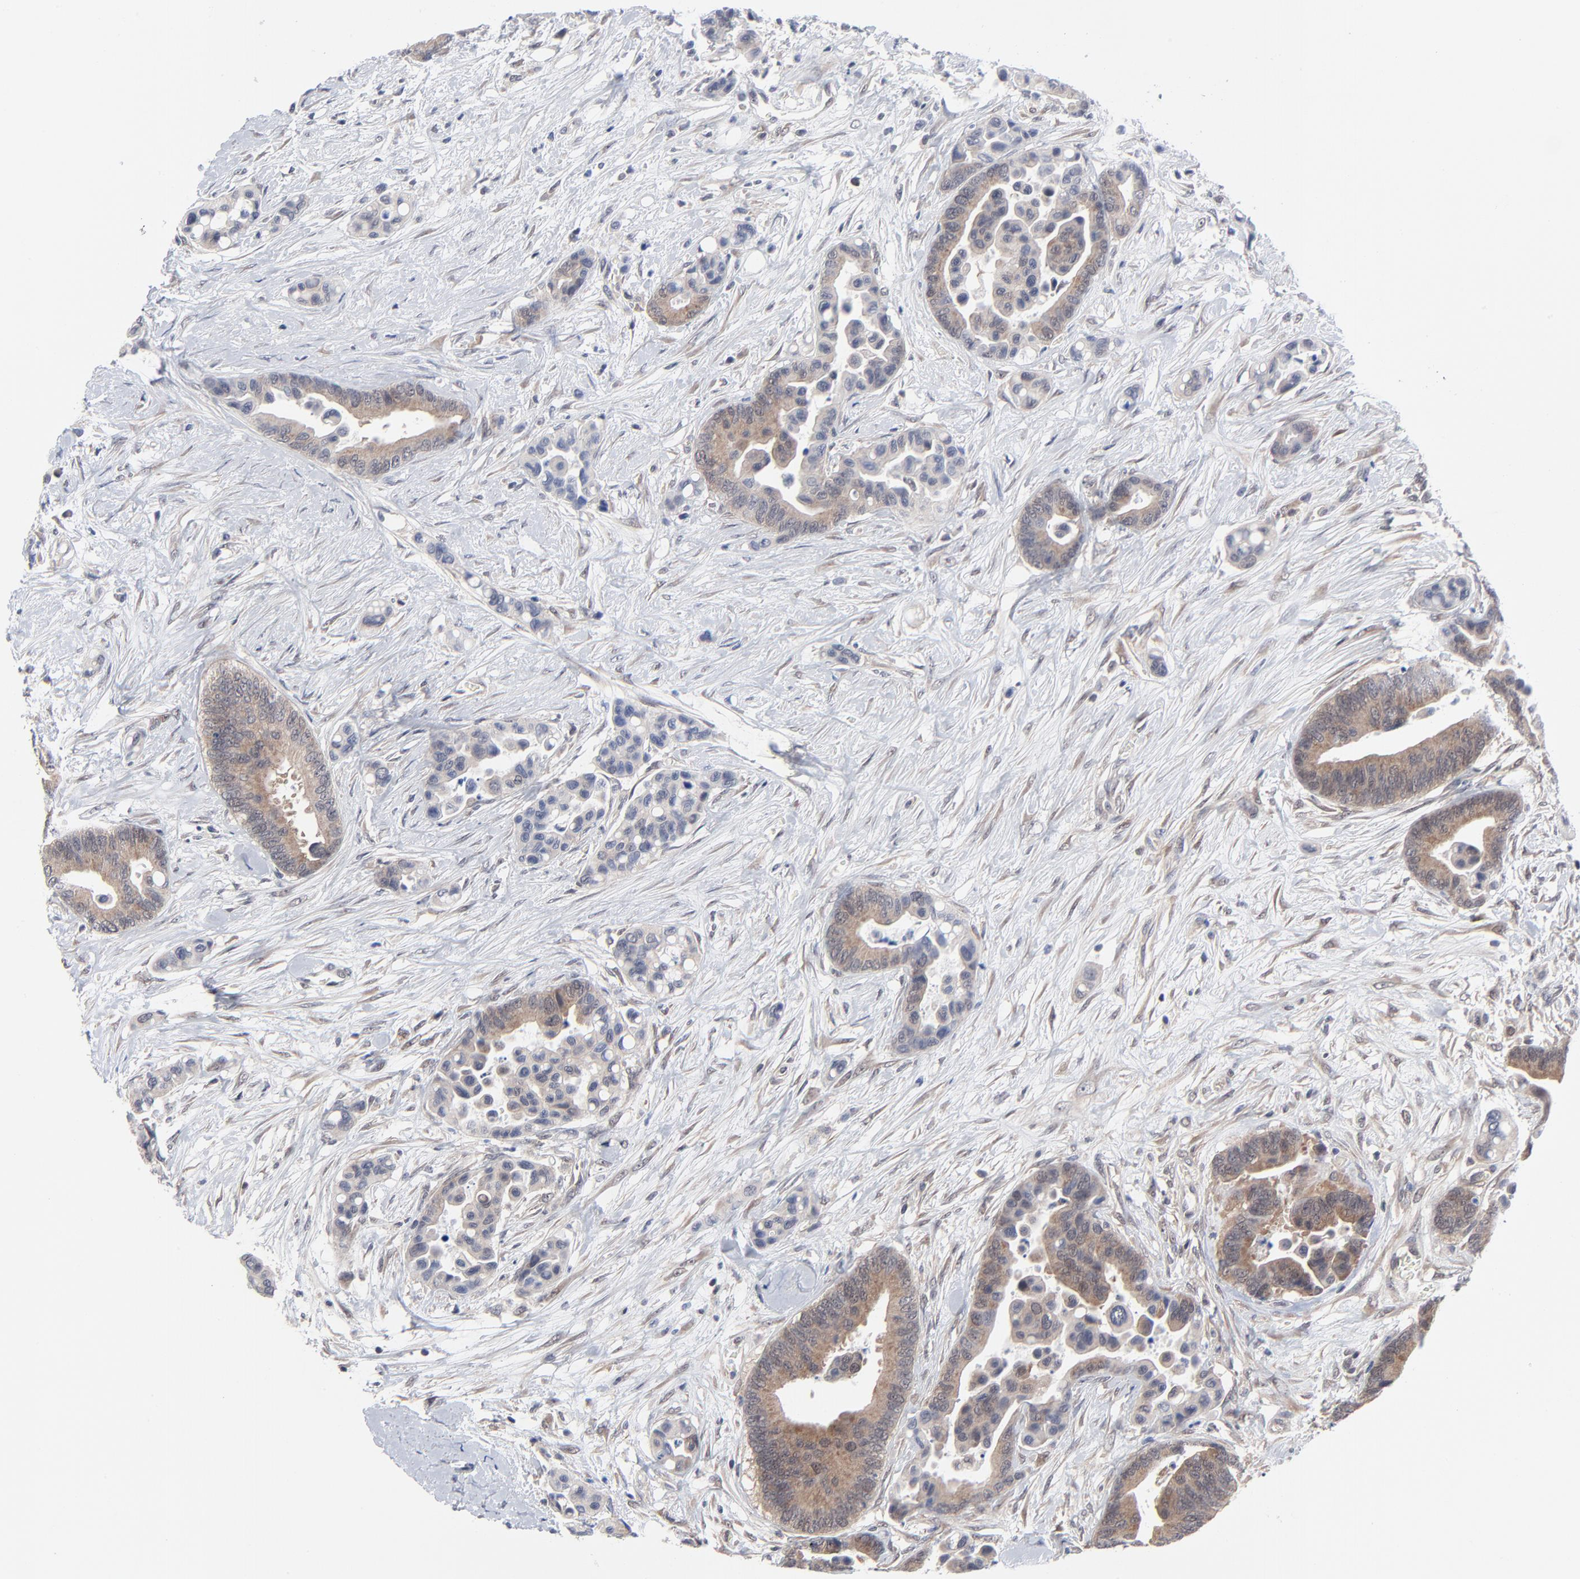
{"staining": {"intensity": "weak", "quantity": "25%-75%", "location": "cytoplasmic/membranous"}, "tissue": "colorectal cancer", "cell_type": "Tumor cells", "image_type": "cancer", "snomed": [{"axis": "morphology", "description": "Adenocarcinoma, NOS"}, {"axis": "topography", "description": "Colon"}], "caption": "Brown immunohistochemical staining in human colorectal cancer (adenocarcinoma) reveals weak cytoplasmic/membranous staining in about 25%-75% of tumor cells.", "gene": "RPS6KB1", "patient": {"sex": "male", "age": 82}}